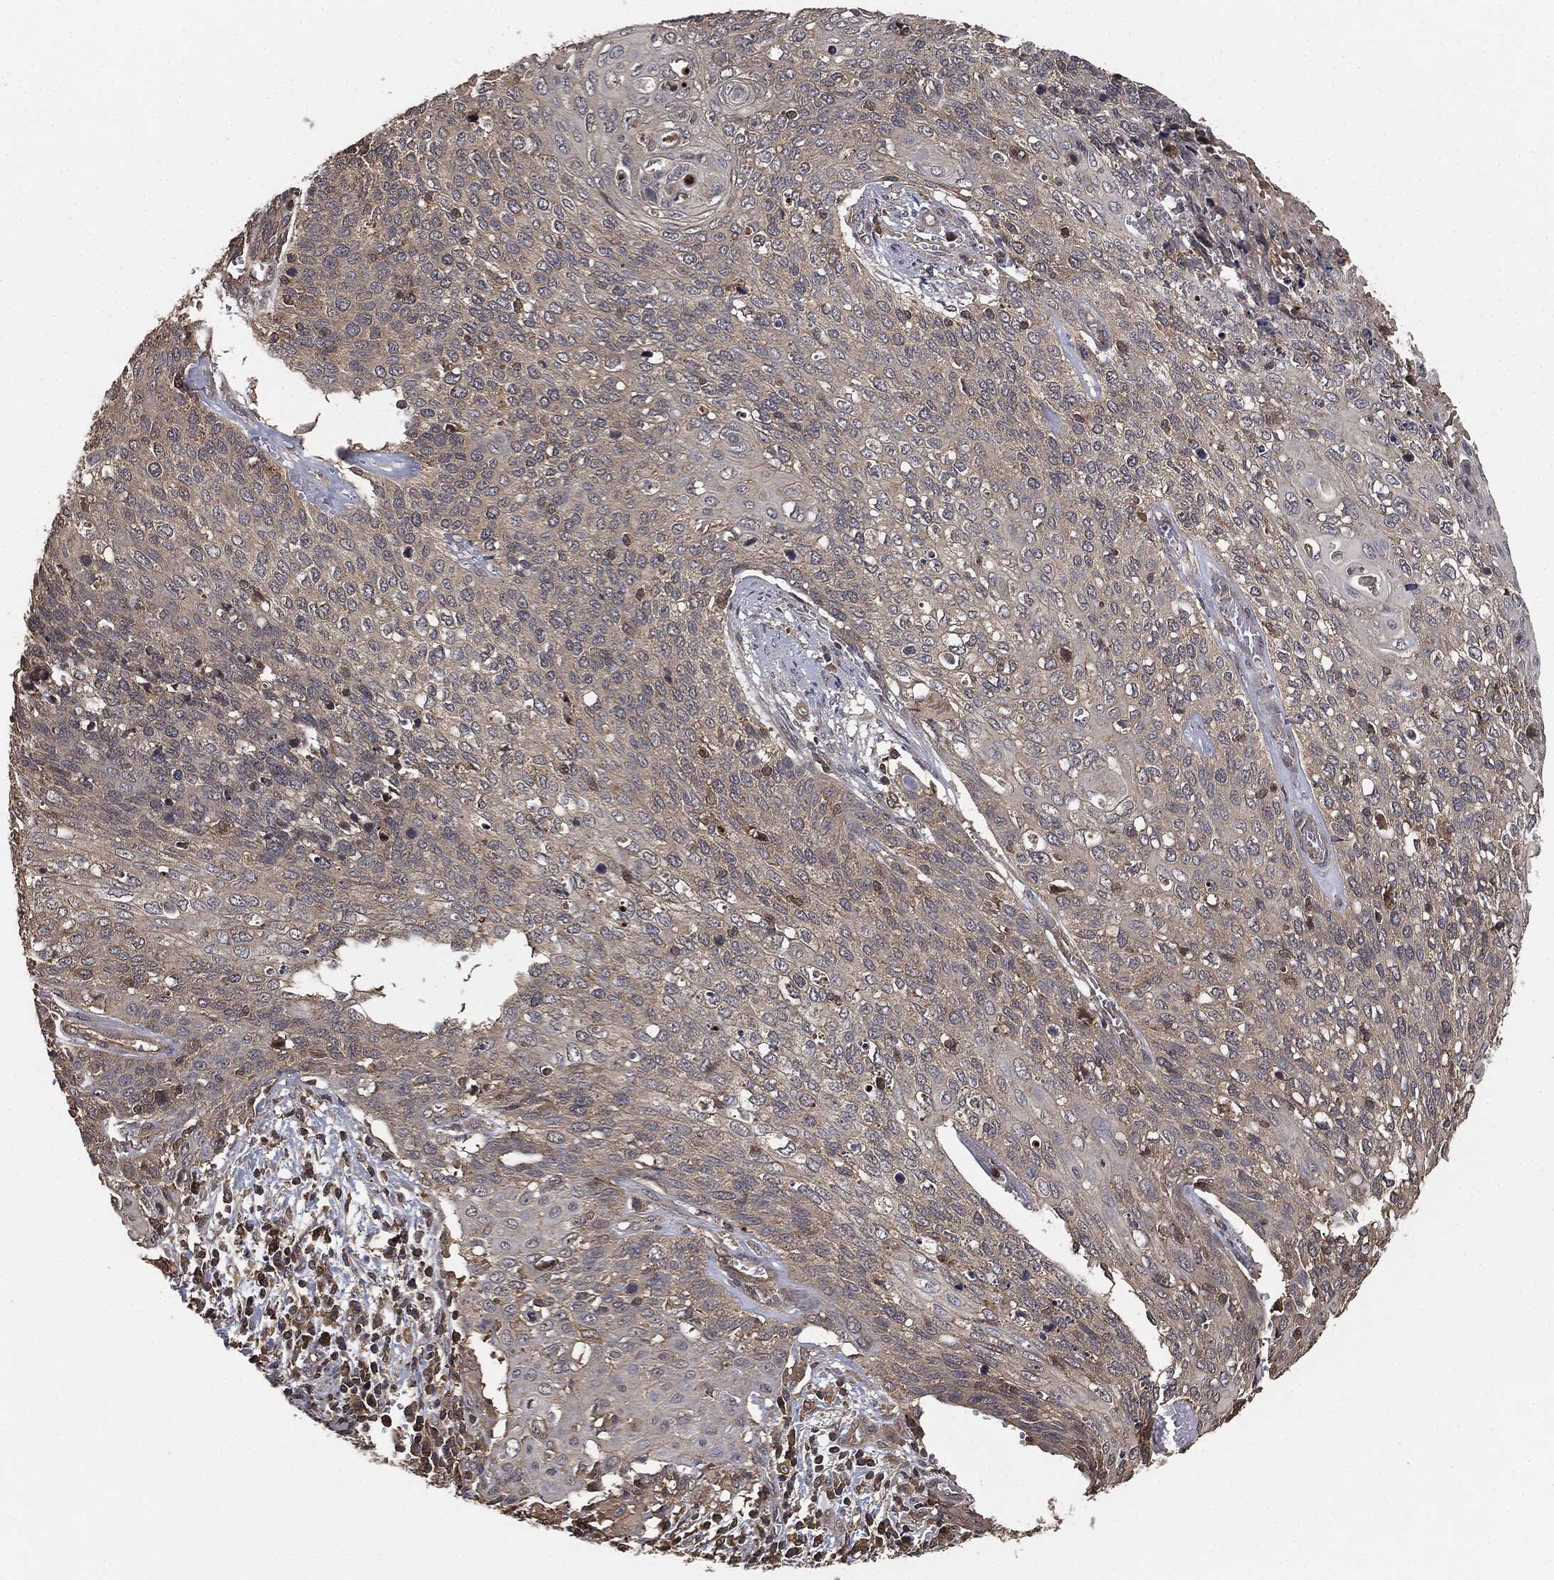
{"staining": {"intensity": "negative", "quantity": "none", "location": "none"}, "tissue": "cervical cancer", "cell_type": "Tumor cells", "image_type": "cancer", "snomed": [{"axis": "morphology", "description": "Squamous cell carcinoma, NOS"}, {"axis": "topography", "description": "Cervix"}], "caption": "Squamous cell carcinoma (cervical) stained for a protein using immunohistochemistry reveals no staining tumor cells.", "gene": "ERBIN", "patient": {"sex": "female", "age": 39}}